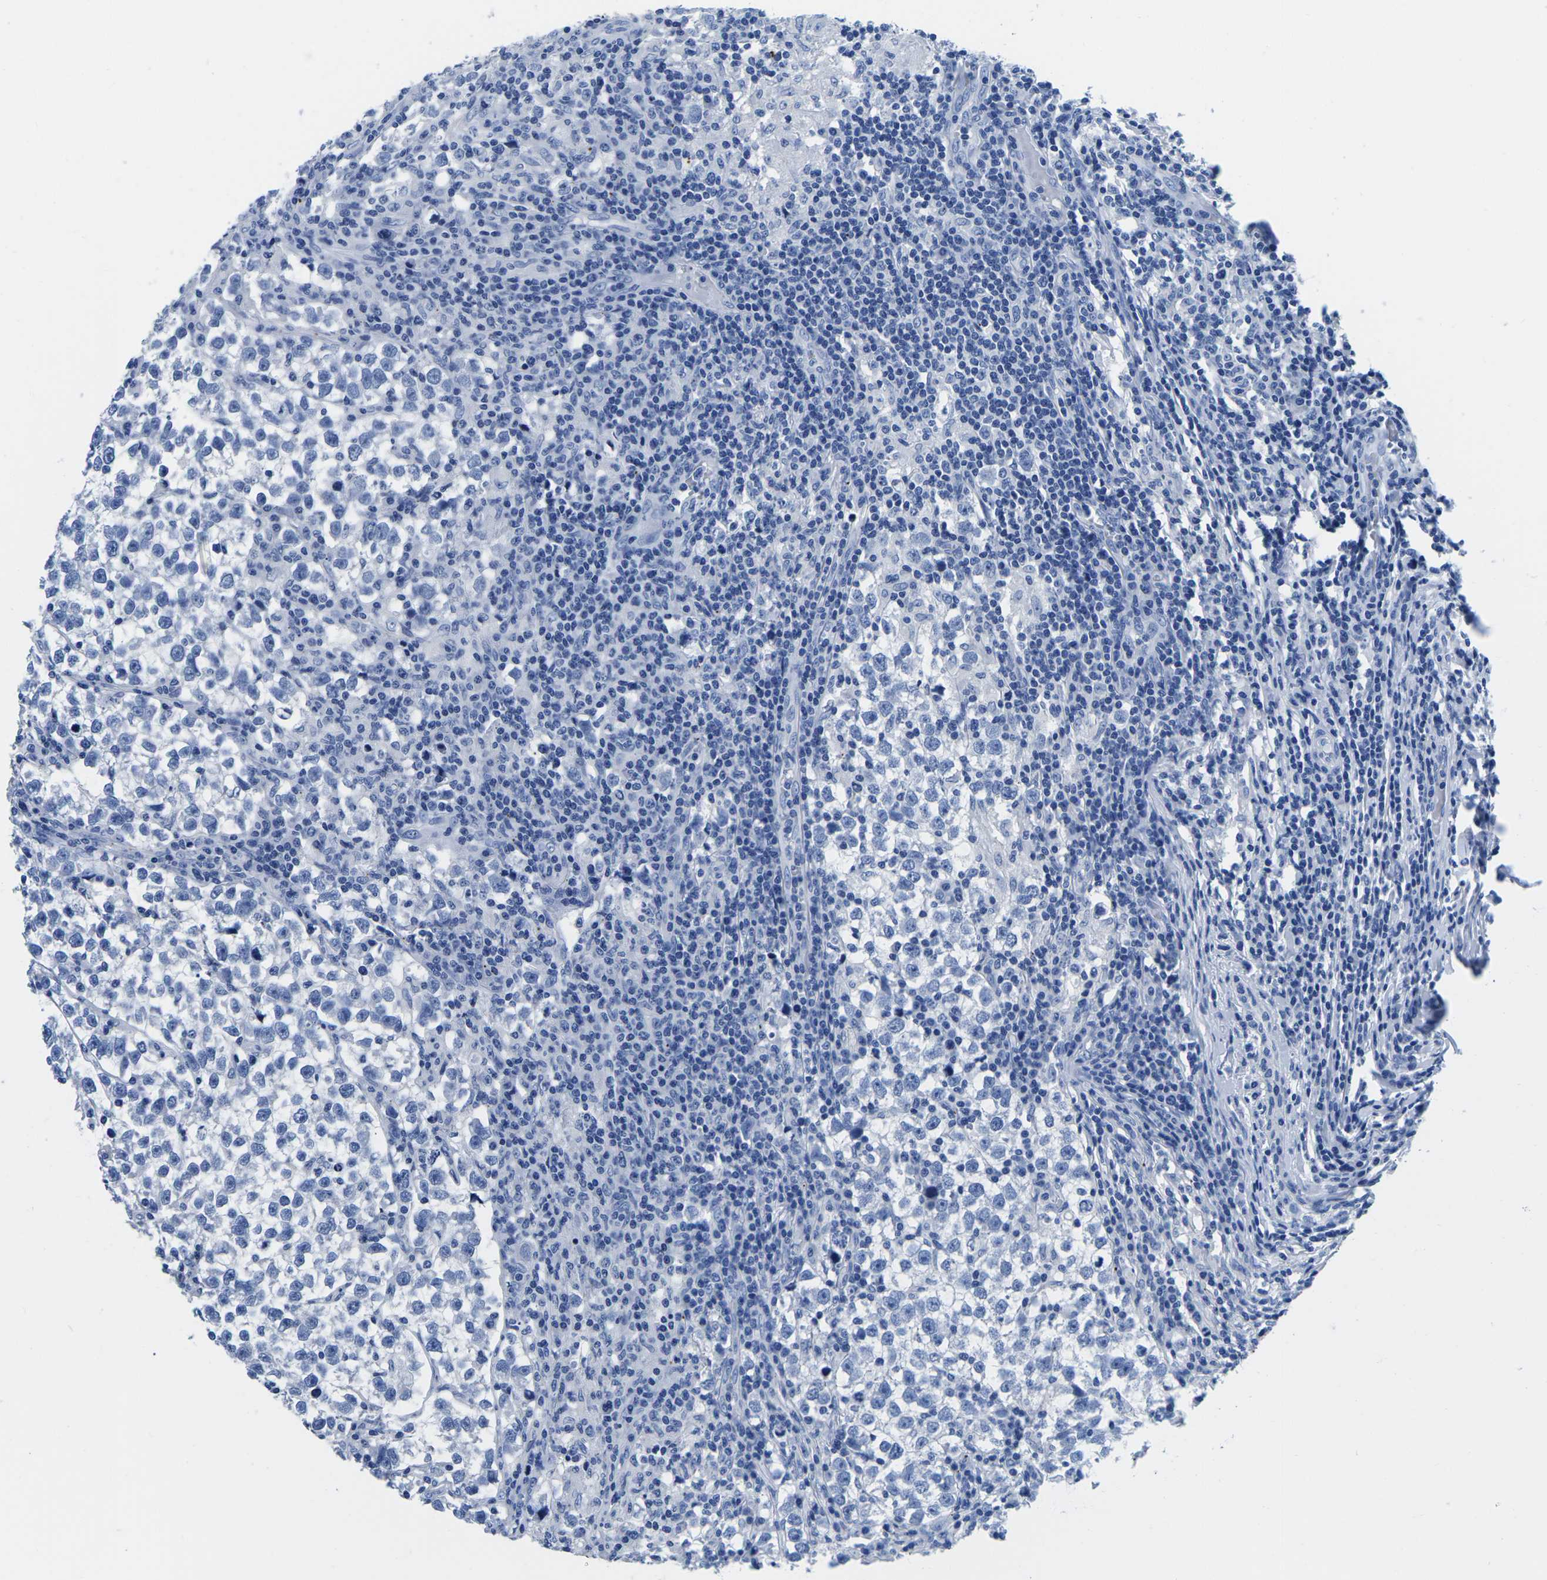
{"staining": {"intensity": "negative", "quantity": "none", "location": "none"}, "tissue": "testis cancer", "cell_type": "Tumor cells", "image_type": "cancer", "snomed": [{"axis": "morphology", "description": "Normal tissue, NOS"}, {"axis": "morphology", "description": "Seminoma, NOS"}, {"axis": "topography", "description": "Testis"}], "caption": "Testis seminoma stained for a protein using immunohistochemistry (IHC) displays no expression tumor cells.", "gene": "CYP1A2", "patient": {"sex": "male", "age": 43}}